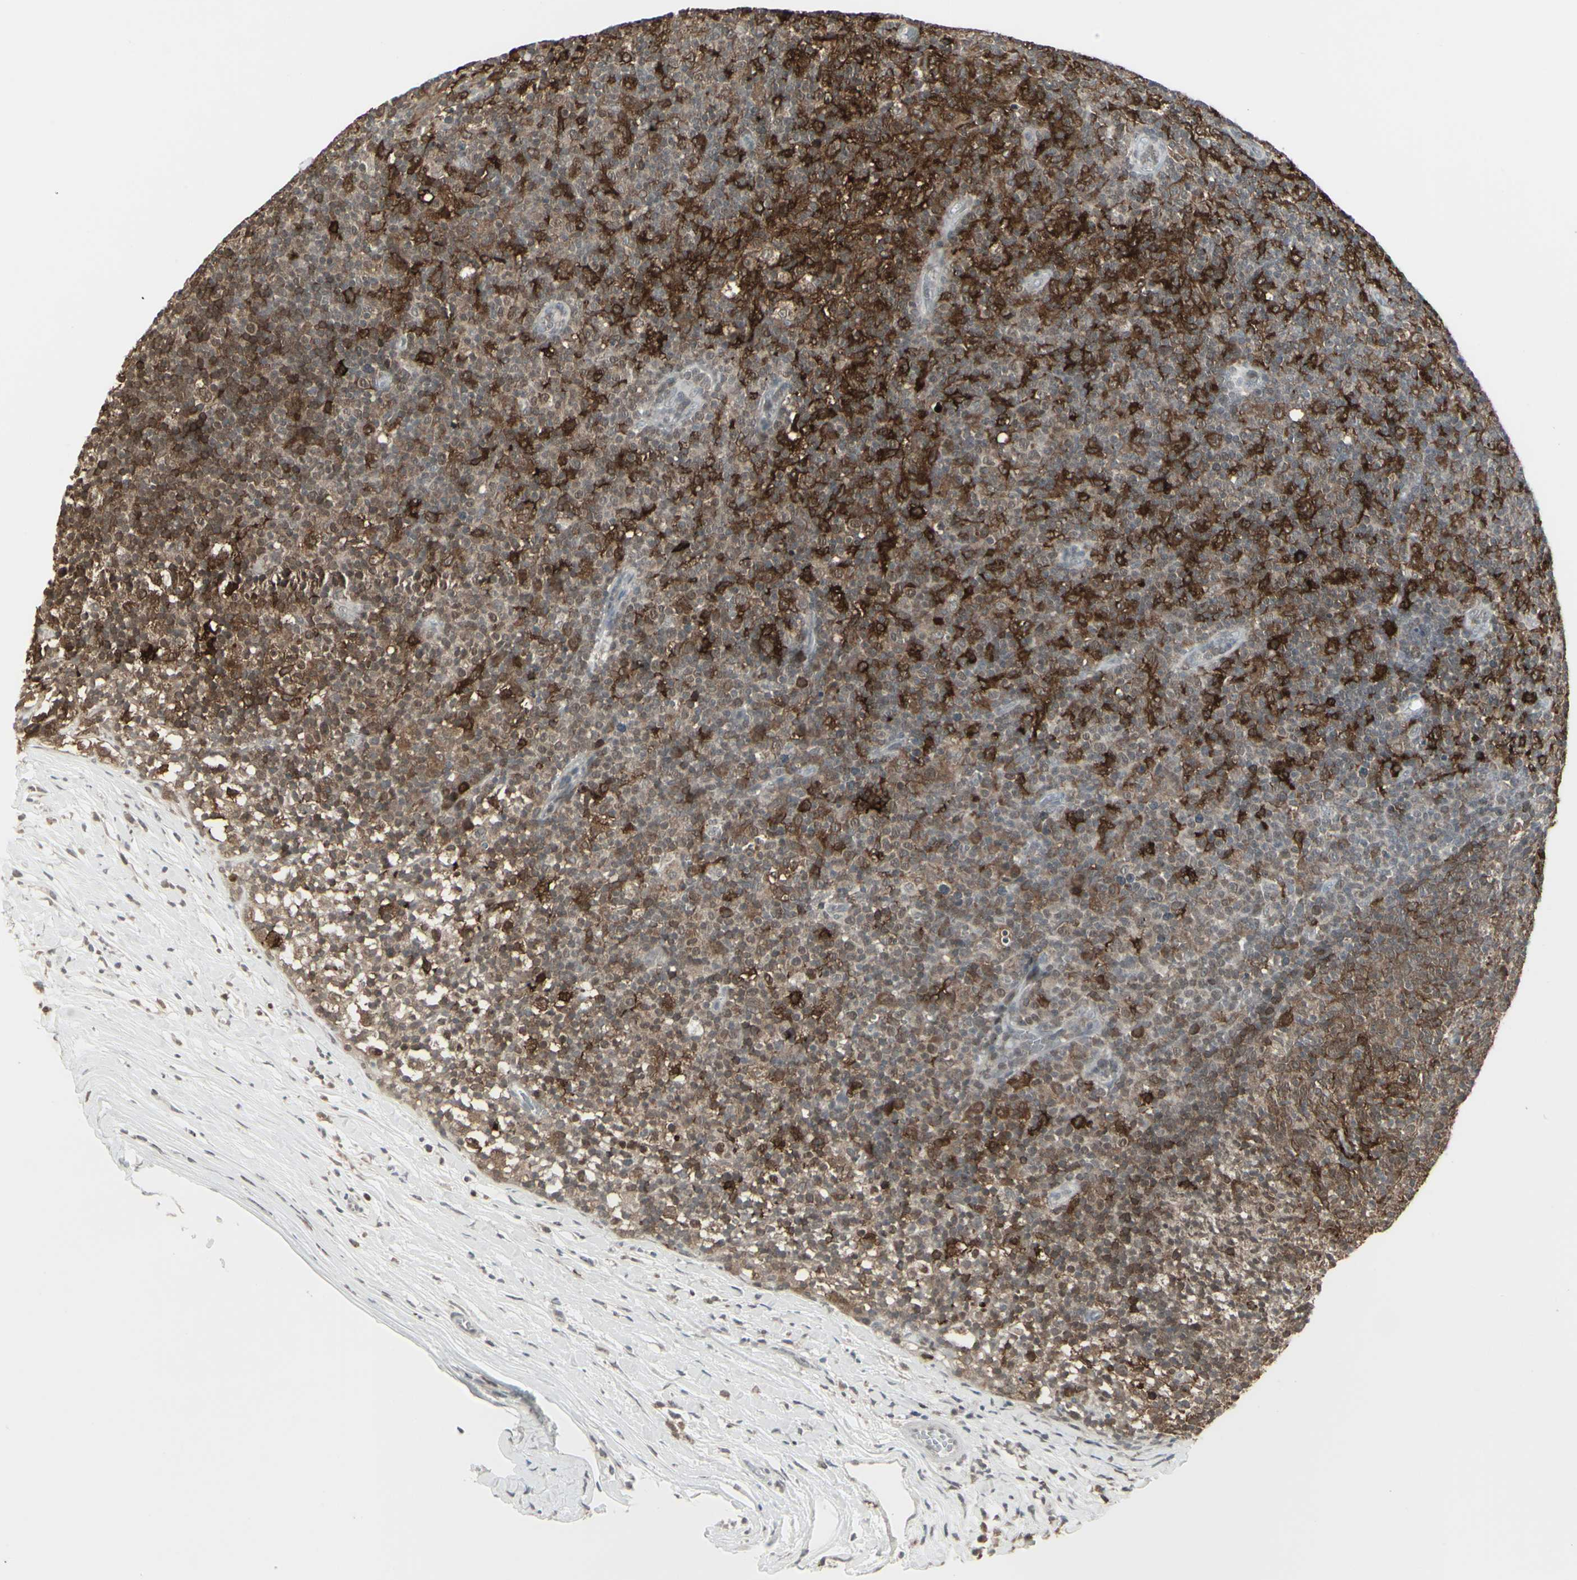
{"staining": {"intensity": "strong", "quantity": "25%-75%", "location": "cytoplasmic/membranous"}, "tissue": "lymph node", "cell_type": "Germinal center cells", "image_type": "normal", "snomed": [{"axis": "morphology", "description": "Normal tissue, NOS"}, {"axis": "morphology", "description": "Inflammation, NOS"}, {"axis": "topography", "description": "Lymph node"}], "caption": "Normal lymph node was stained to show a protein in brown. There is high levels of strong cytoplasmic/membranous positivity in approximately 25%-75% of germinal center cells. The staining is performed using DAB brown chromogen to label protein expression. The nuclei are counter-stained blue using hematoxylin.", "gene": "SAMSN1", "patient": {"sex": "male", "age": 55}}